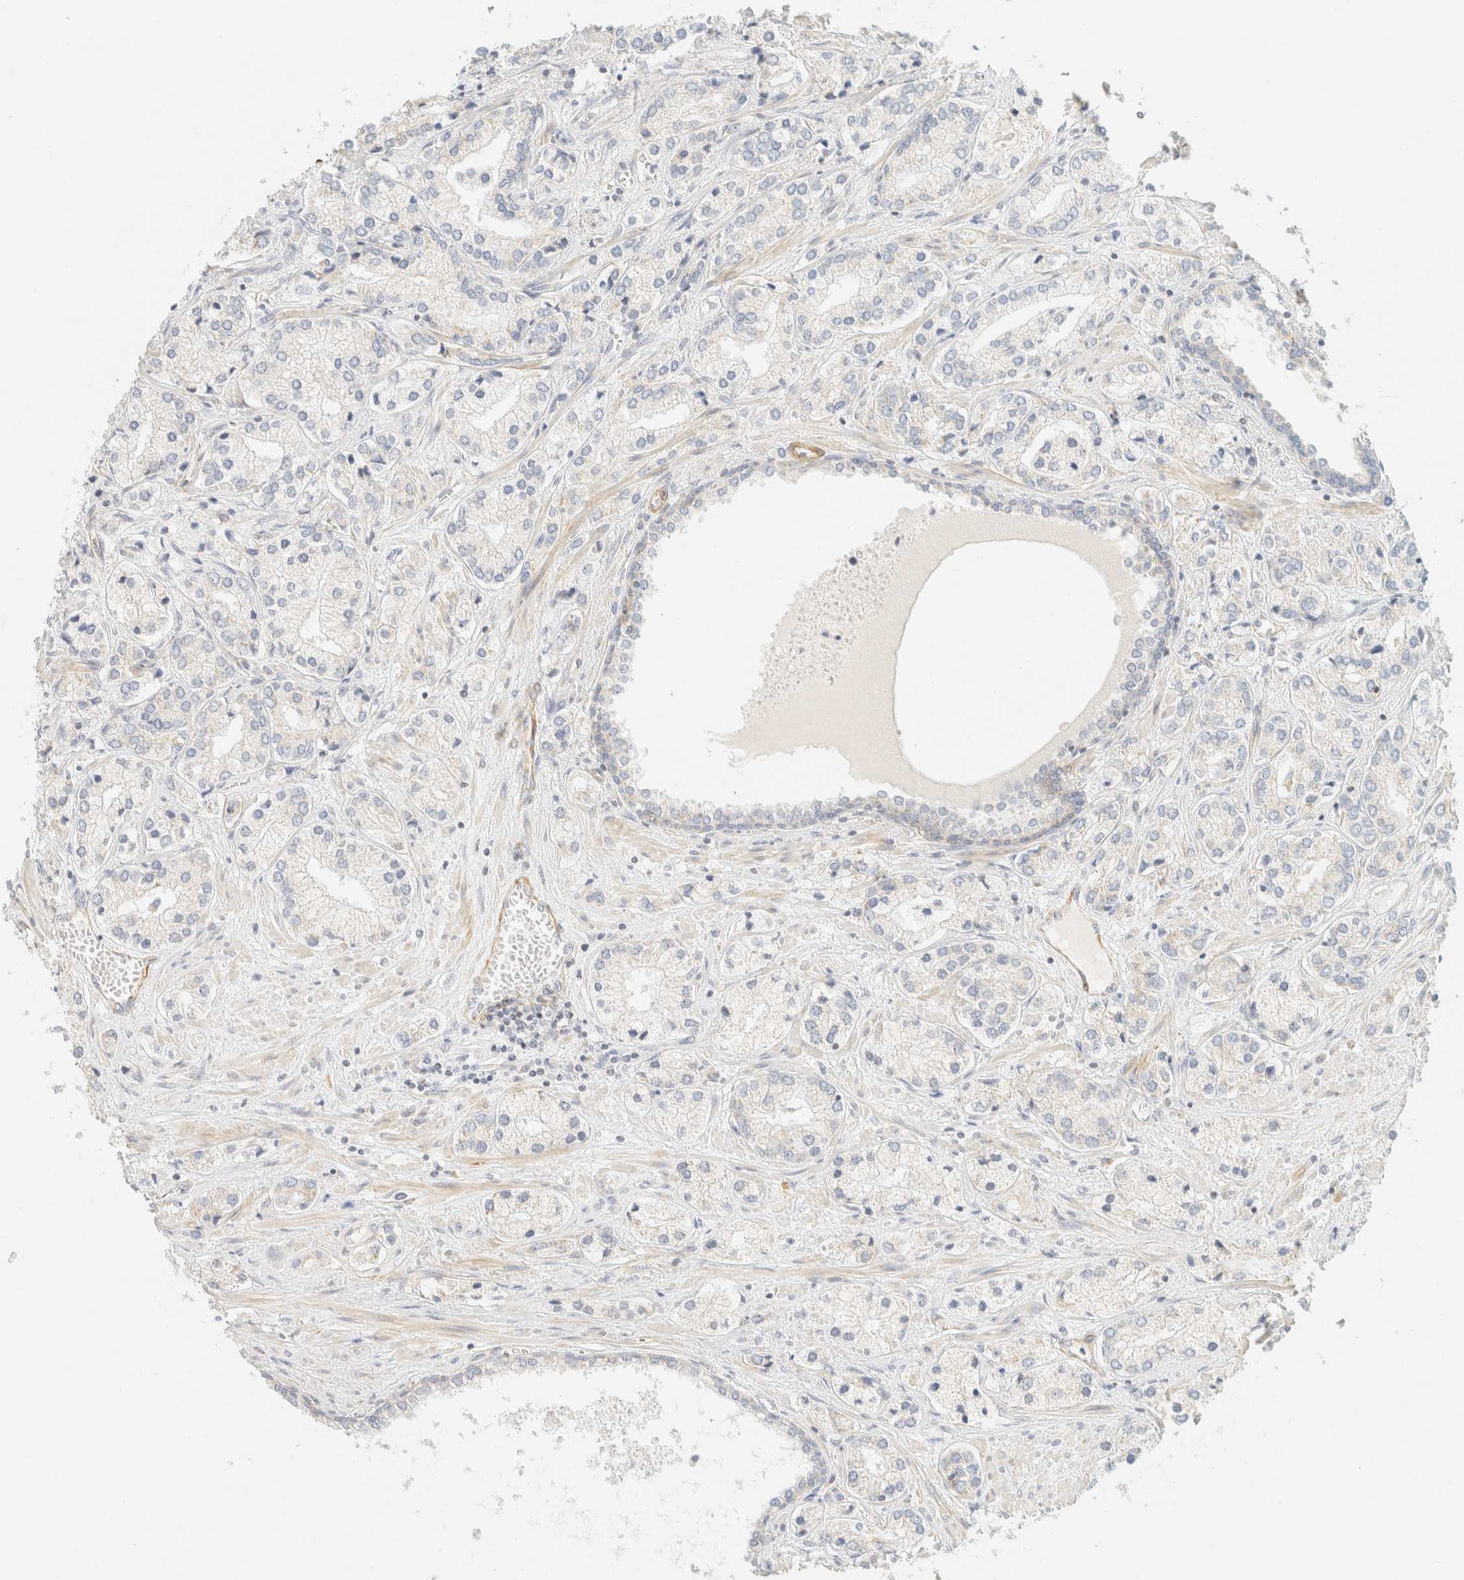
{"staining": {"intensity": "weak", "quantity": "<25%", "location": "cytoplasmic/membranous"}, "tissue": "prostate cancer", "cell_type": "Tumor cells", "image_type": "cancer", "snomed": [{"axis": "morphology", "description": "Adenocarcinoma, High grade"}, {"axis": "topography", "description": "Prostate"}], "caption": "A histopathology image of prostate adenocarcinoma (high-grade) stained for a protein reveals no brown staining in tumor cells. Brightfield microscopy of IHC stained with DAB (3,3'-diaminobenzidine) (brown) and hematoxylin (blue), captured at high magnification.", "gene": "MRM3", "patient": {"sex": "male", "age": 66}}